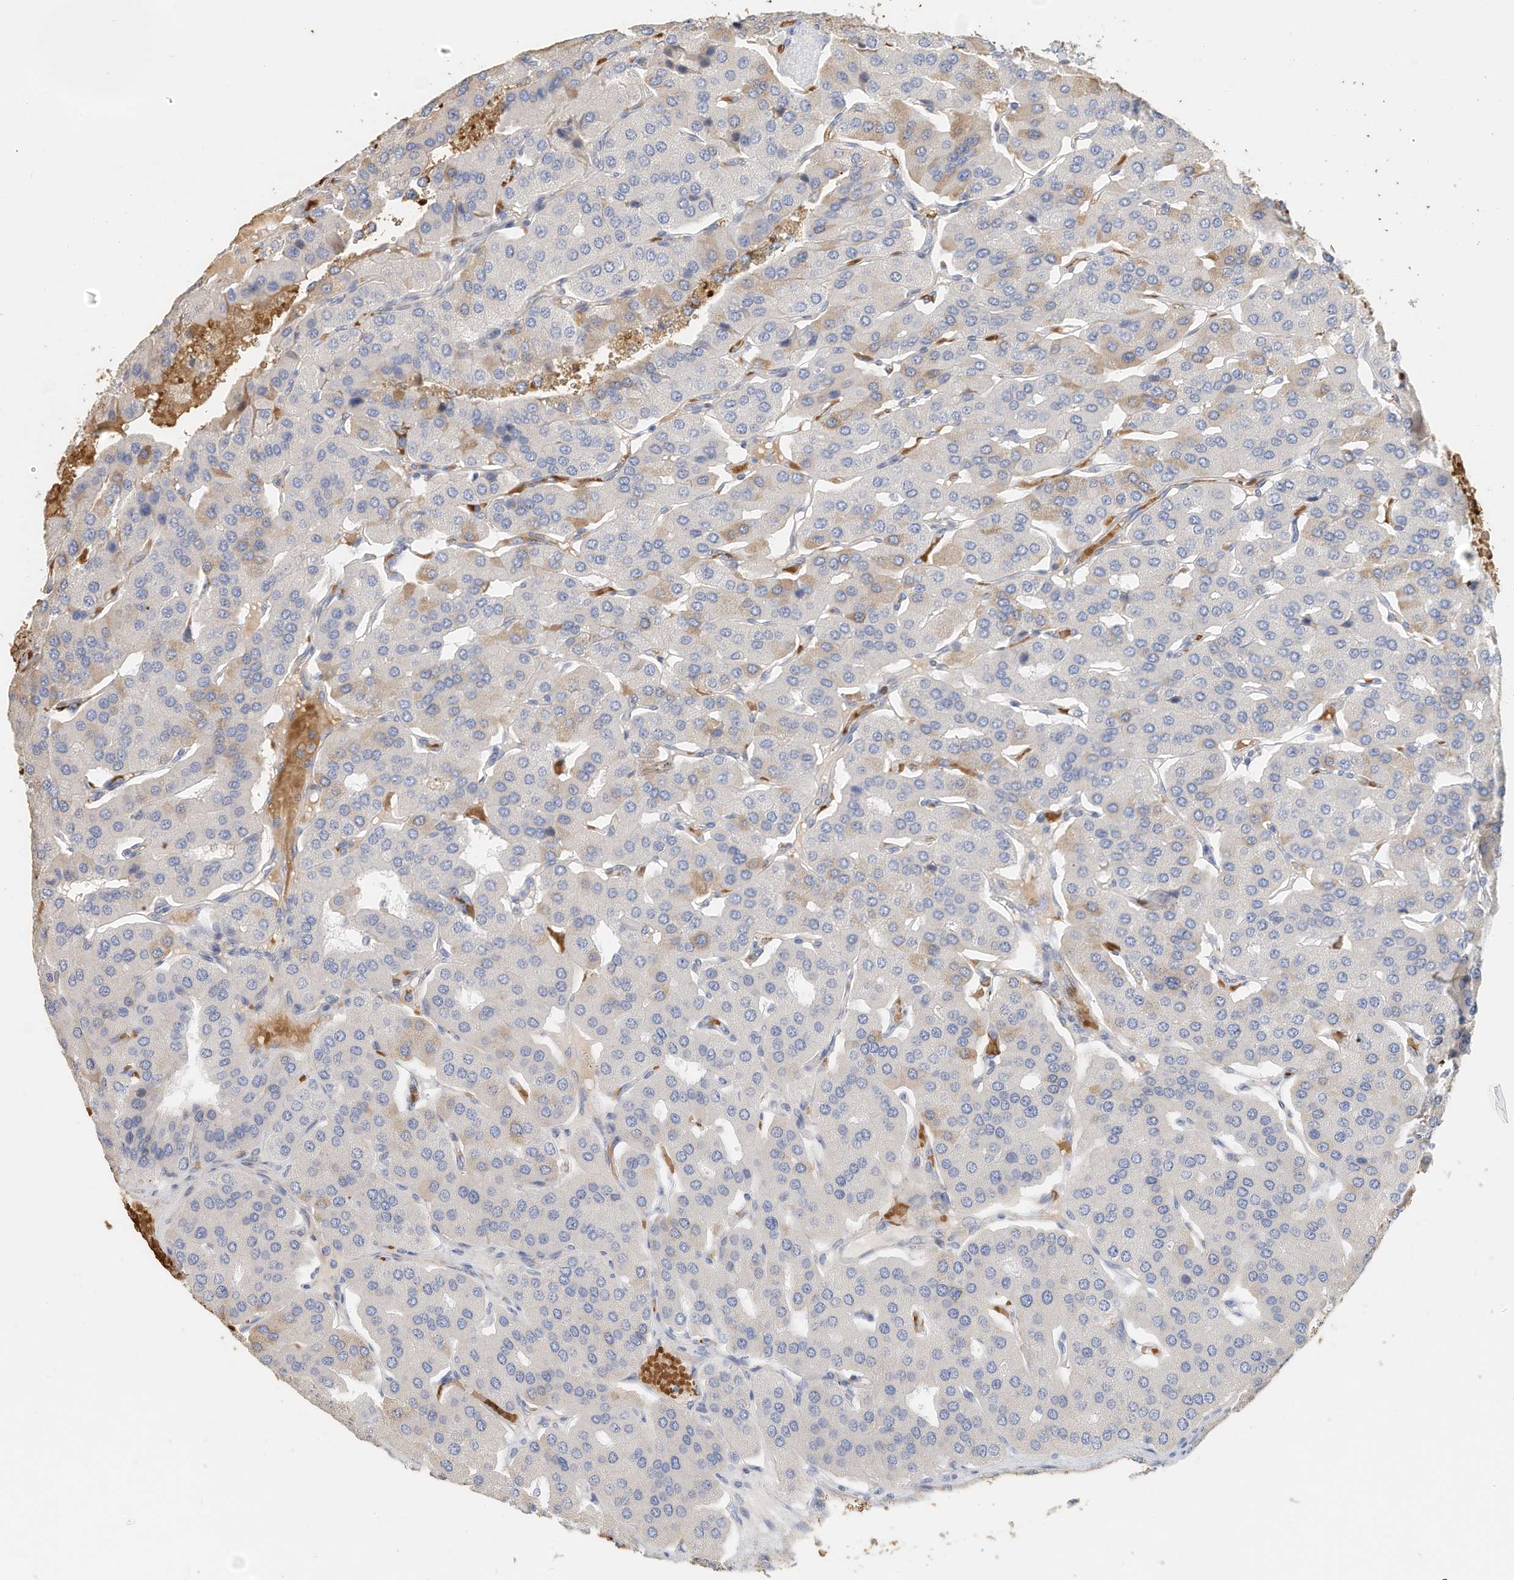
{"staining": {"intensity": "negative", "quantity": "none", "location": "none"}, "tissue": "parathyroid gland", "cell_type": "Glandular cells", "image_type": "normal", "snomed": [{"axis": "morphology", "description": "Normal tissue, NOS"}, {"axis": "morphology", "description": "Adenoma, NOS"}, {"axis": "topography", "description": "Parathyroid gland"}], "caption": "Human parathyroid gland stained for a protein using immunohistochemistry (IHC) exhibits no staining in glandular cells.", "gene": "RCAN3", "patient": {"sex": "female", "age": 86}}